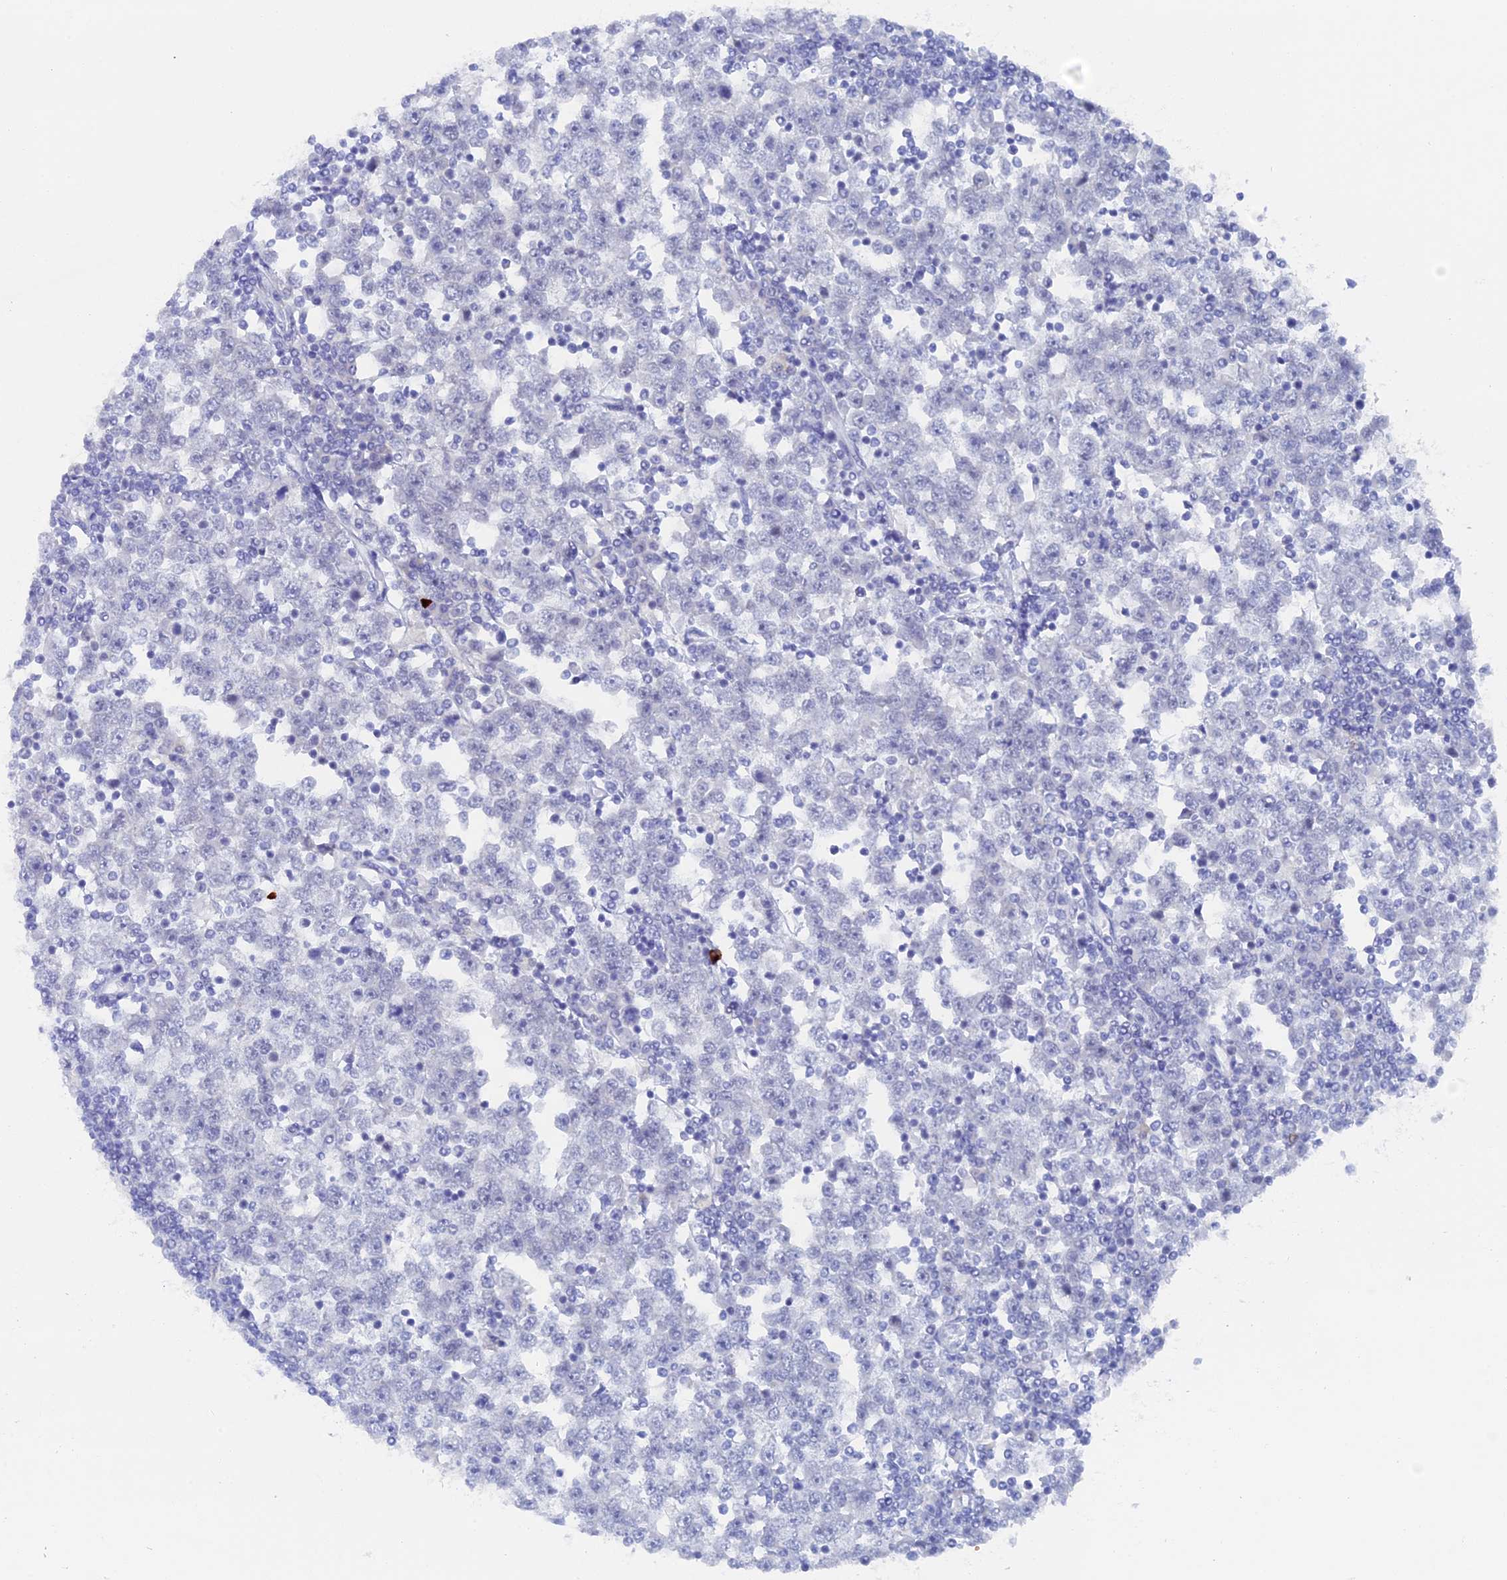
{"staining": {"intensity": "negative", "quantity": "none", "location": "none"}, "tissue": "testis cancer", "cell_type": "Tumor cells", "image_type": "cancer", "snomed": [{"axis": "morphology", "description": "Seminoma, NOS"}, {"axis": "topography", "description": "Testis"}], "caption": "Protein analysis of testis cancer reveals no significant staining in tumor cells.", "gene": "DACT3", "patient": {"sex": "male", "age": 65}}